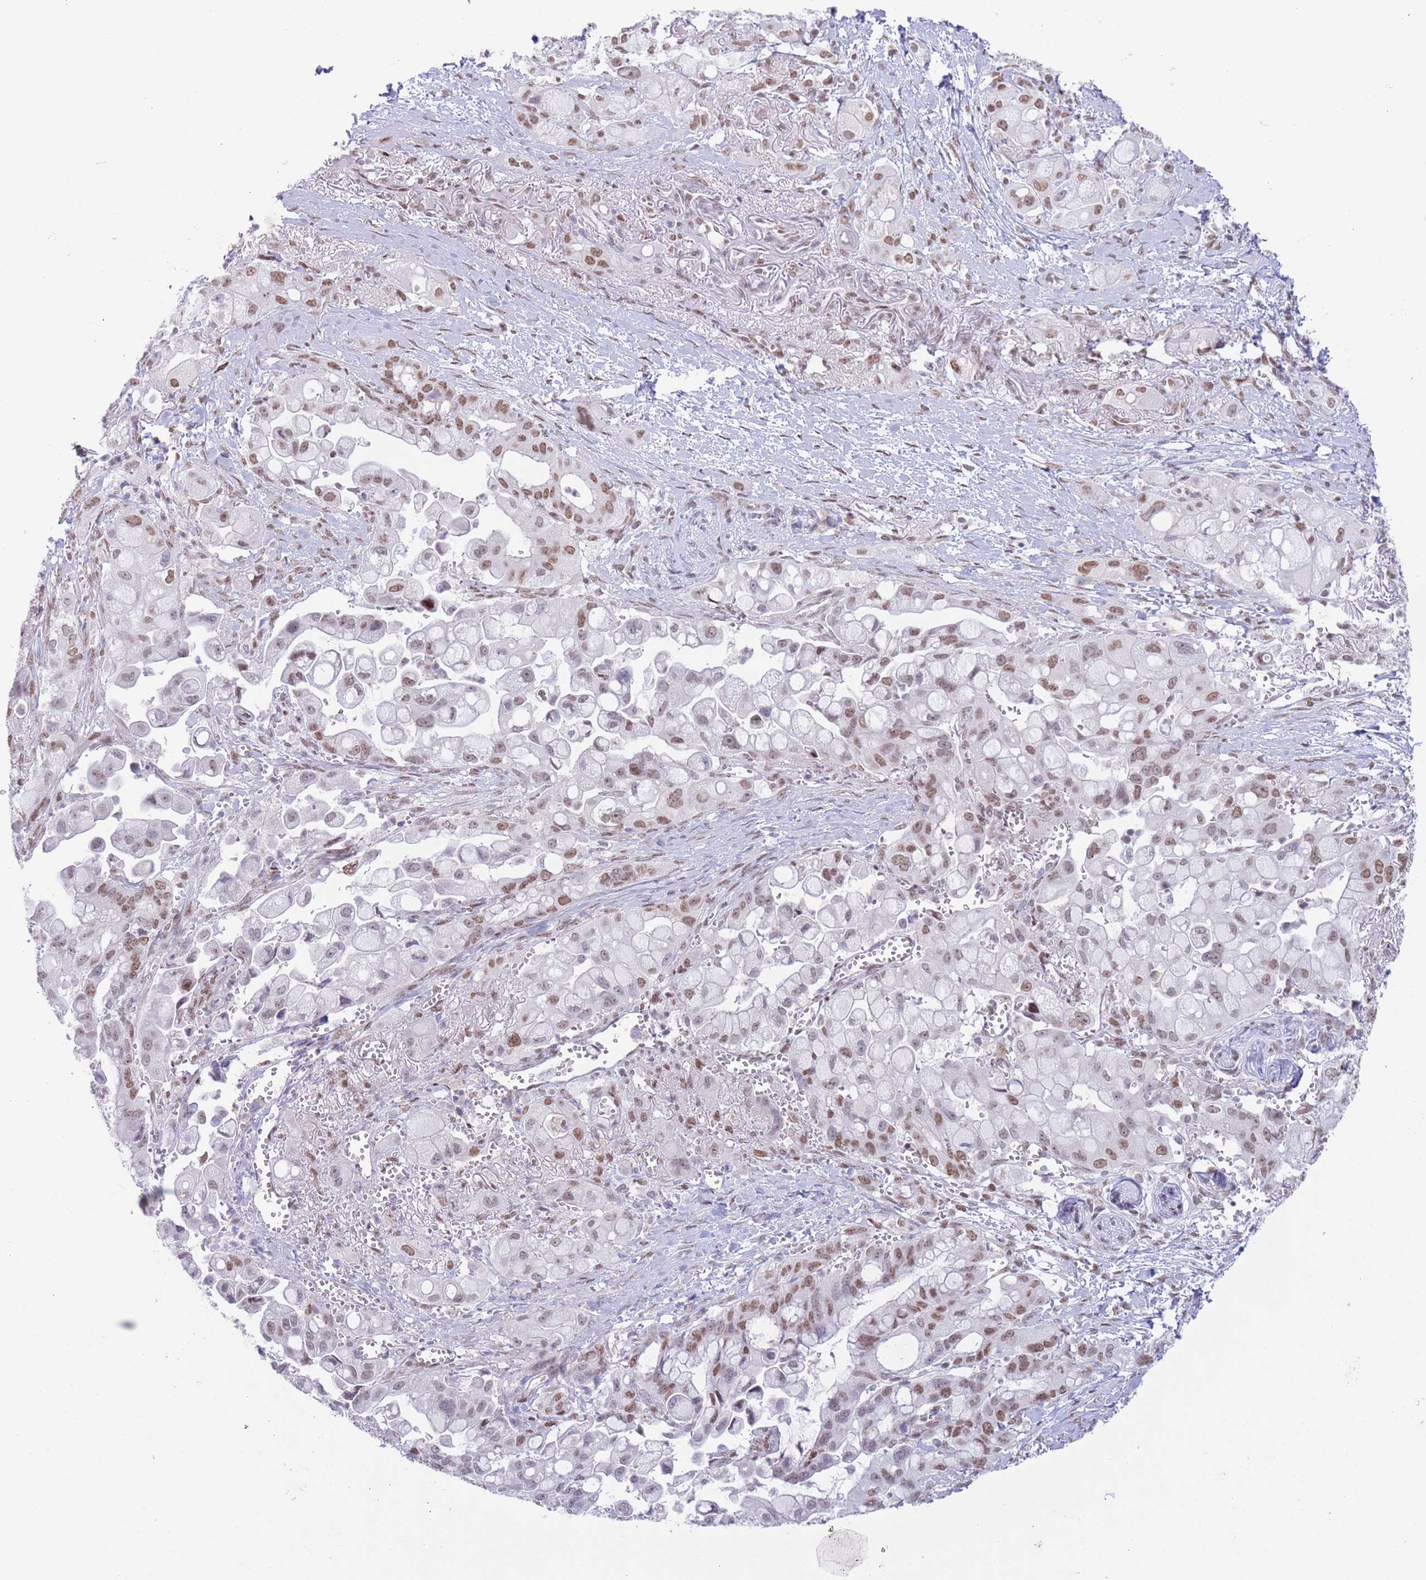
{"staining": {"intensity": "moderate", "quantity": ">75%", "location": "nuclear"}, "tissue": "pancreatic cancer", "cell_type": "Tumor cells", "image_type": "cancer", "snomed": [{"axis": "morphology", "description": "Adenocarcinoma, NOS"}, {"axis": "topography", "description": "Pancreas"}], "caption": "Adenocarcinoma (pancreatic) stained with a brown dye shows moderate nuclear positive expression in approximately >75% of tumor cells.", "gene": "ZNF382", "patient": {"sex": "male", "age": 68}}